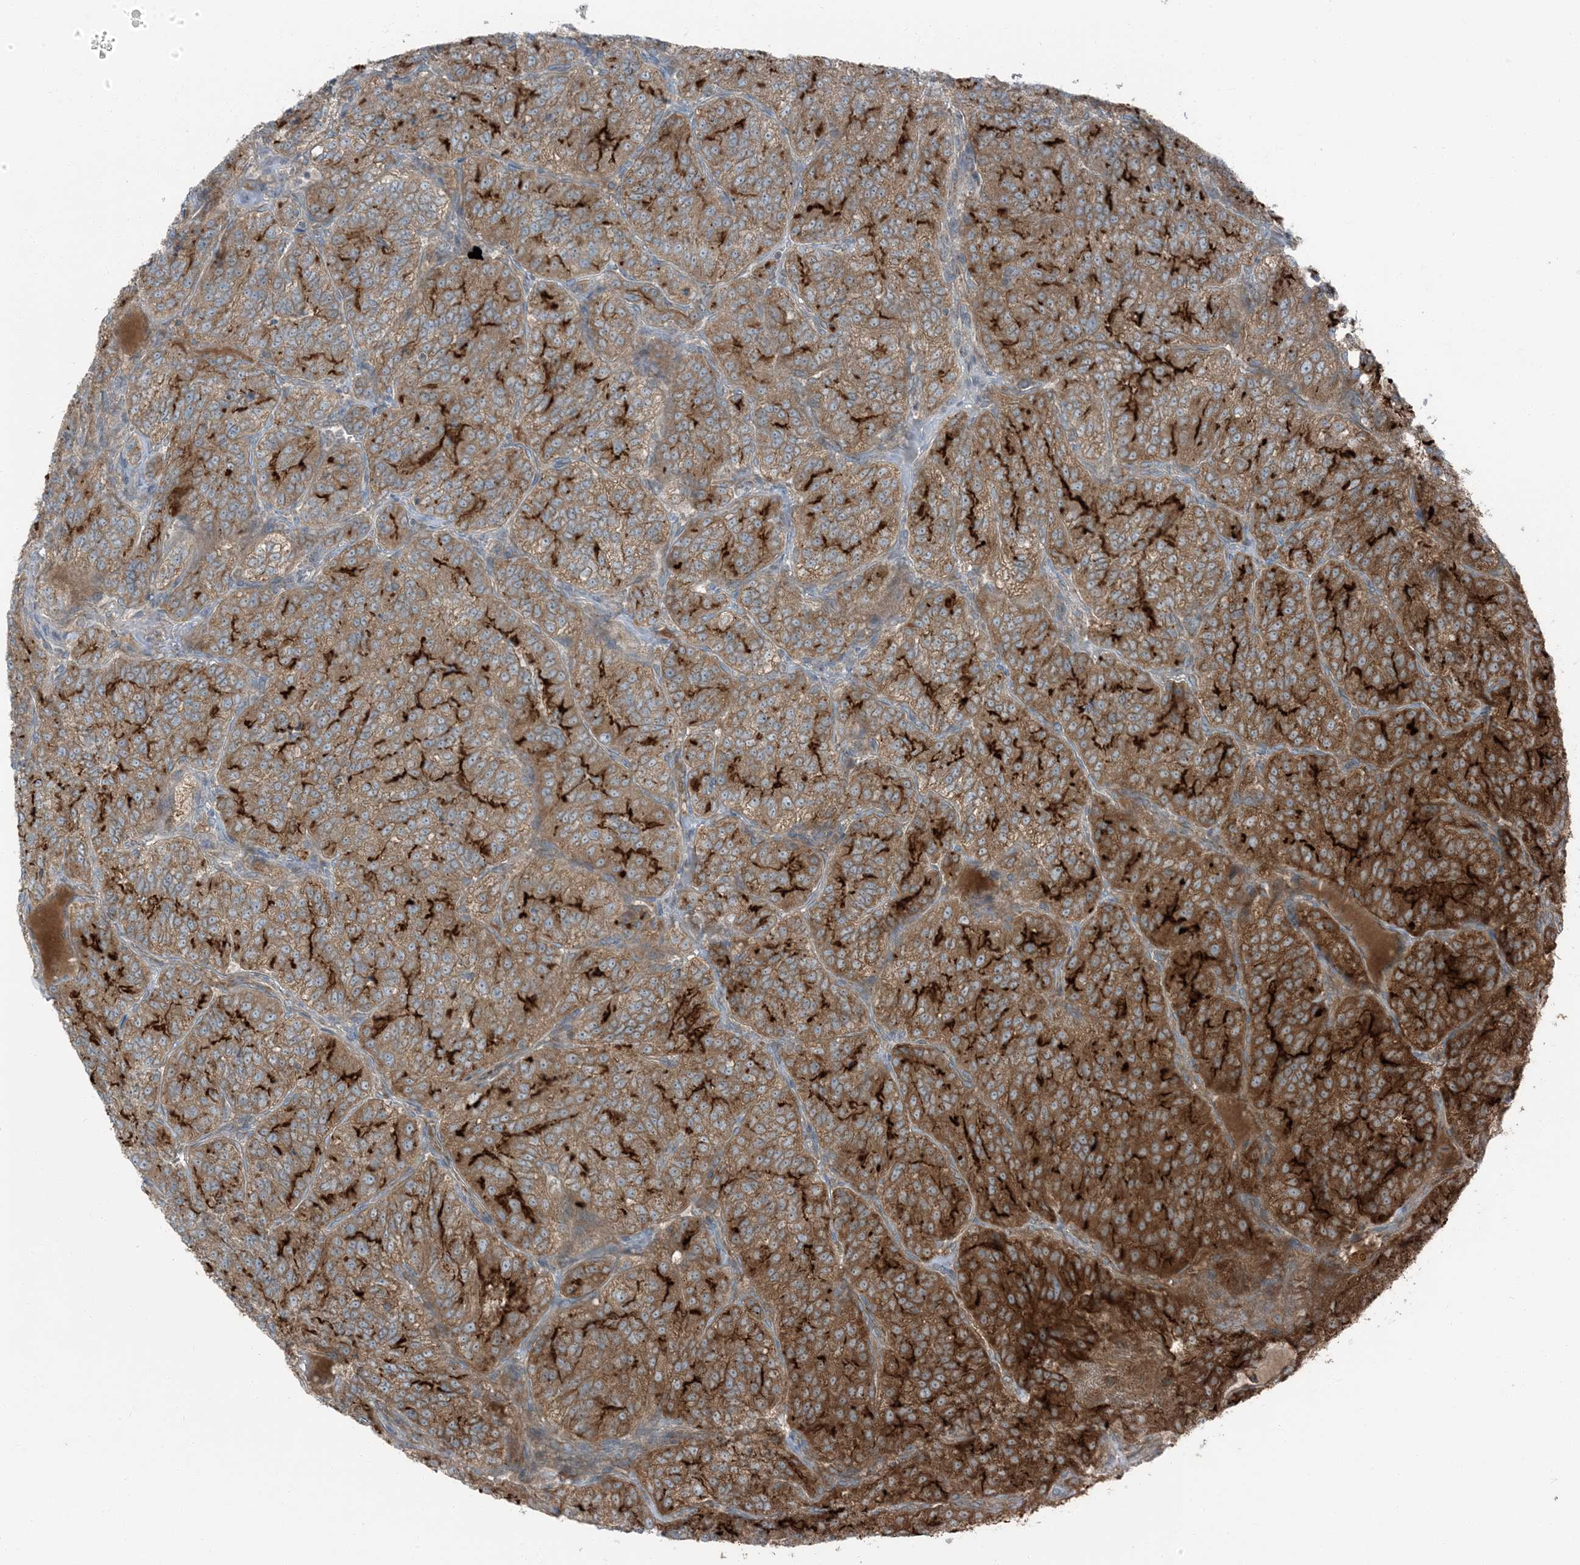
{"staining": {"intensity": "strong", "quantity": "25%-75%", "location": "cytoplasmic/membranous"}, "tissue": "renal cancer", "cell_type": "Tumor cells", "image_type": "cancer", "snomed": [{"axis": "morphology", "description": "Adenocarcinoma, NOS"}, {"axis": "topography", "description": "Kidney"}], "caption": "A high-resolution photomicrograph shows IHC staining of renal cancer (adenocarcinoma), which reveals strong cytoplasmic/membranous staining in approximately 25%-75% of tumor cells.", "gene": "RAB3GAP1", "patient": {"sex": "female", "age": 63}}